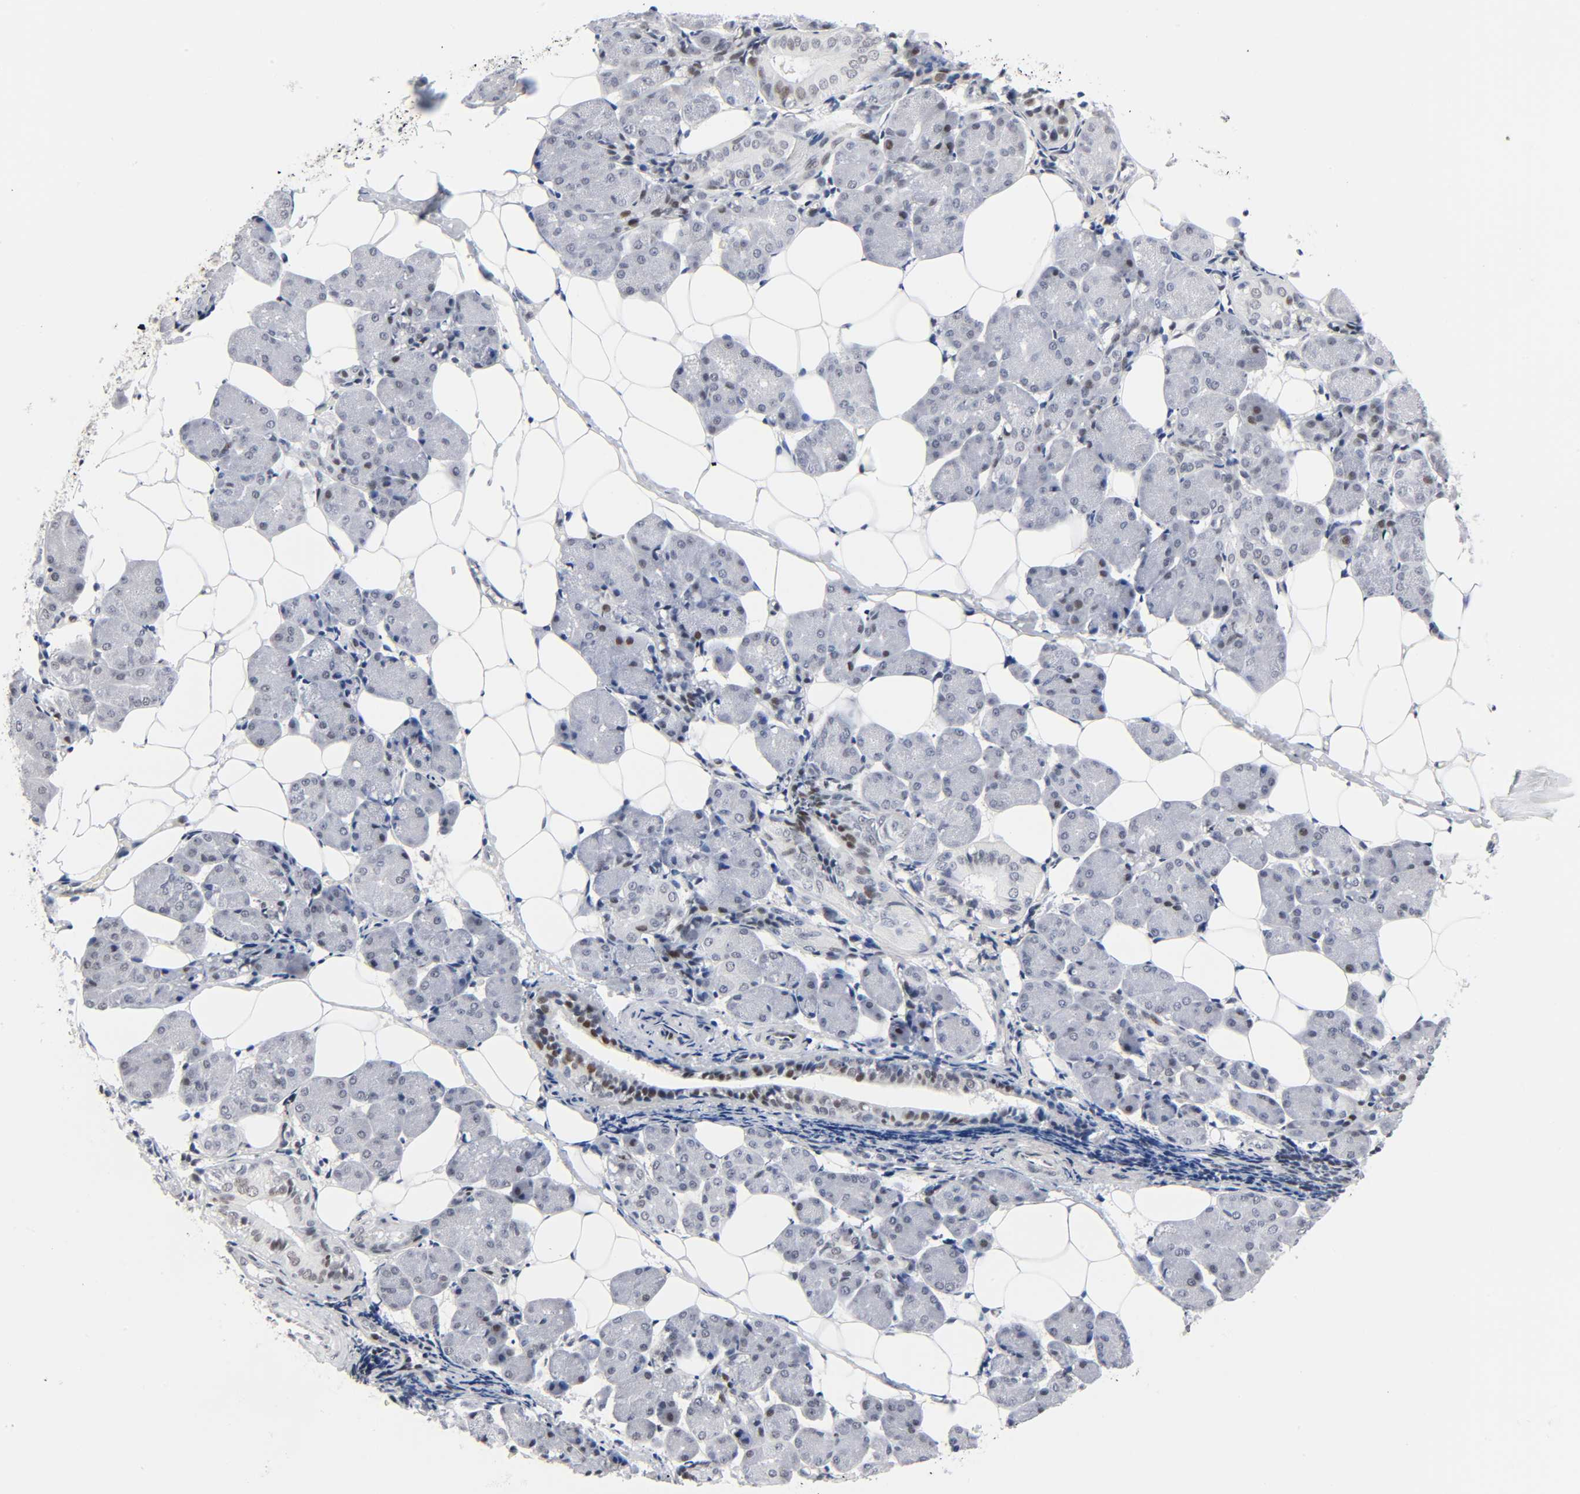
{"staining": {"intensity": "moderate", "quantity": "<25%", "location": "nuclear"}, "tissue": "salivary gland", "cell_type": "Glandular cells", "image_type": "normal", "snomed": [{"axis": "morphology", "description": "Normal tissue, NOS"}, {"axis": "morphology", "description": "Adenoma, NOS"}, {"axis": "topography", "description": "Salivary gland"}], "caption": "Salivary gland was stained to show a protein in brown. There is low levels of moderate nuclear positivity in about <25% of glandular cells. The protein is stained brown, and the nuclei are stained in blue (DAB IHC with brightfield microscopy, high magnification).", "gene": "DIDO1", "patient": {"sex": "female", "age": 32}}